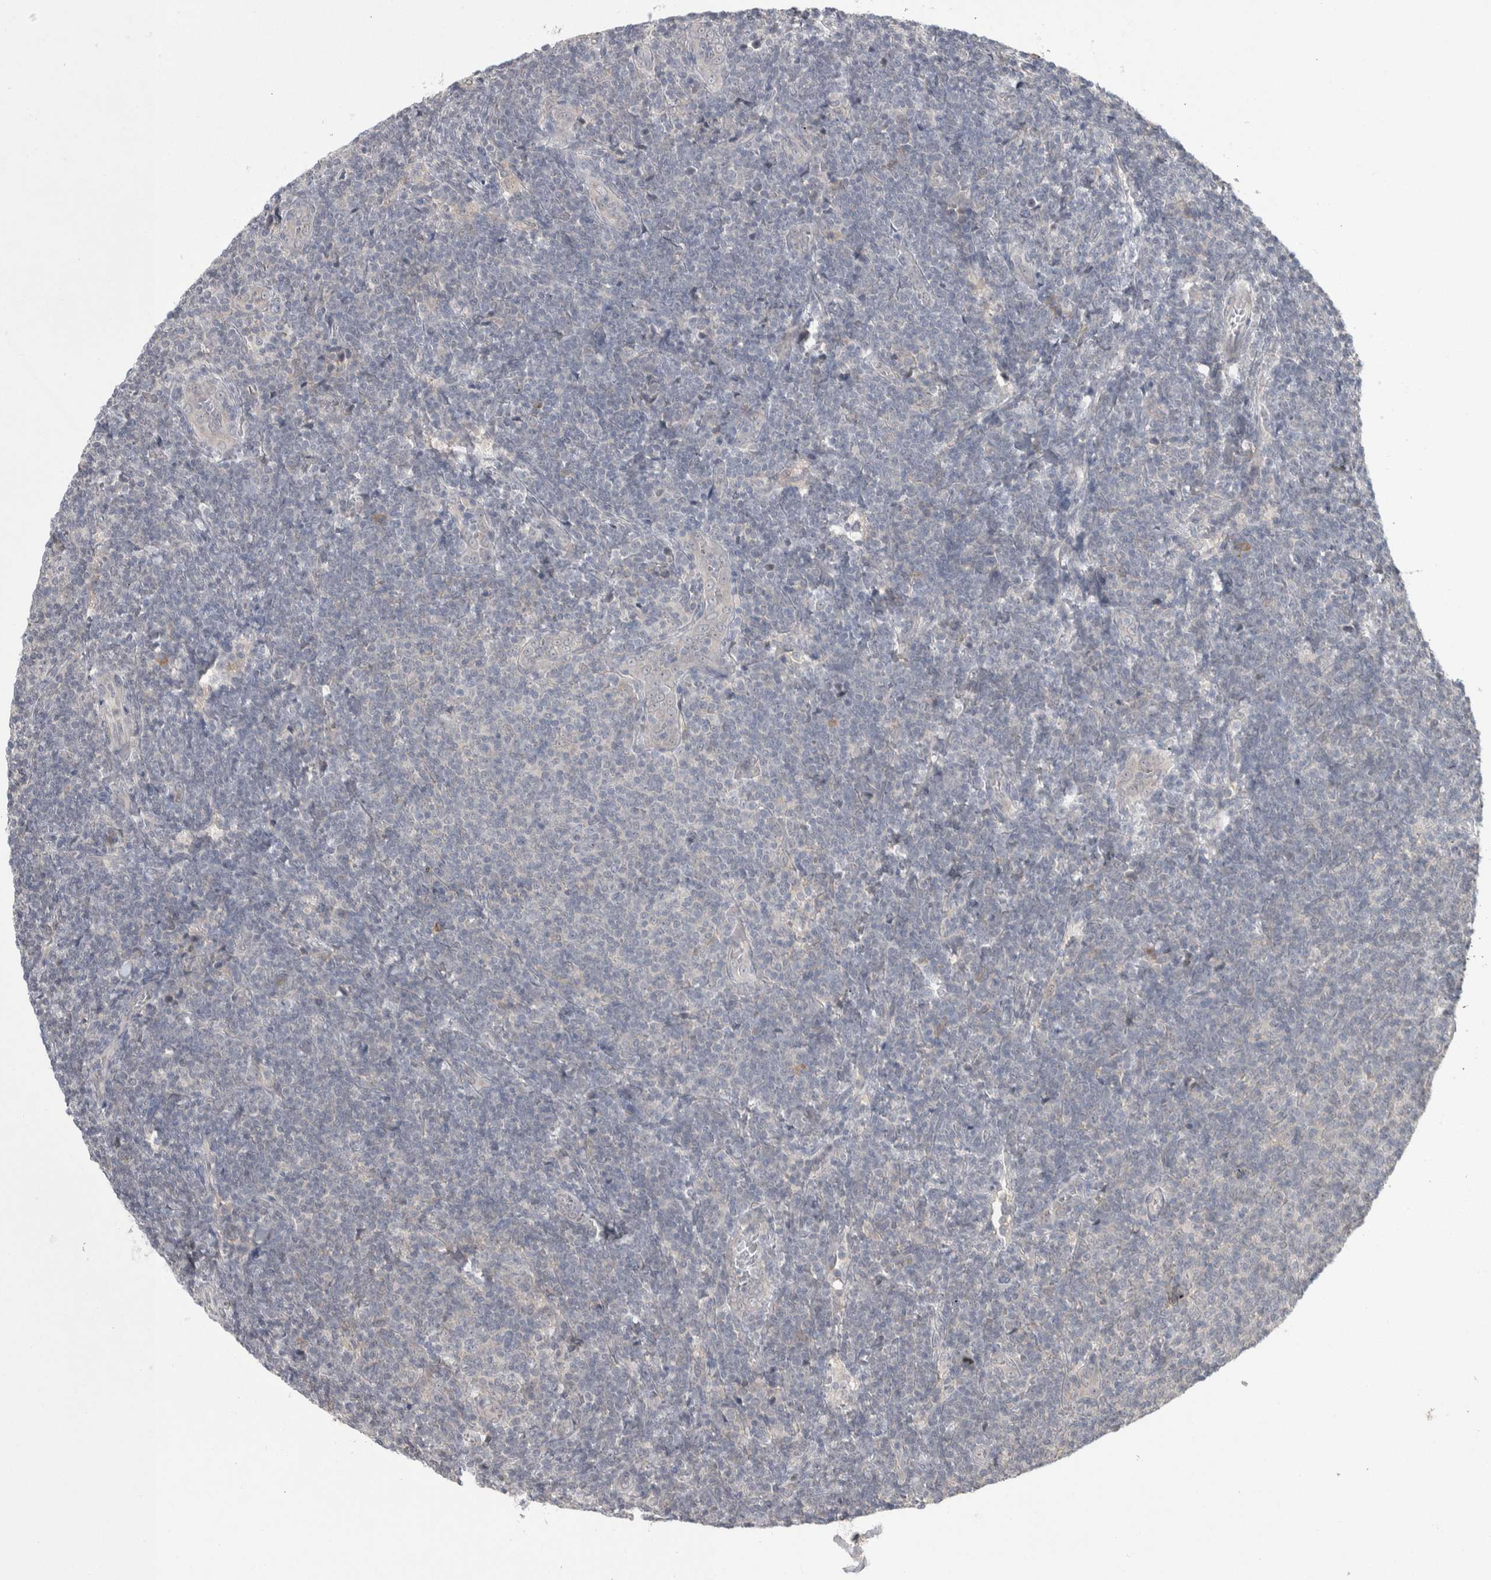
{"staining": {"intensity": "negative", "quantity": "none", "location": "none"}, "tissue": "lymphoma", "cell_type": "Tumor cells", "image_type": "cancer", "snomed": [{"axis": "morphology", "description": "Malignant lymphoma, non-Hodgkin's type, Low grade"}, {"axis": "topography", "description": "Lymph node"}], "caption": "Immunohistochemistry photomicrograph of neoplastic tissue: human lymphoma stained with DAB shows no significant protein expression in tumor cells.", "gene": "CUL2", "patient": {"sex": "male", "age": 66}}